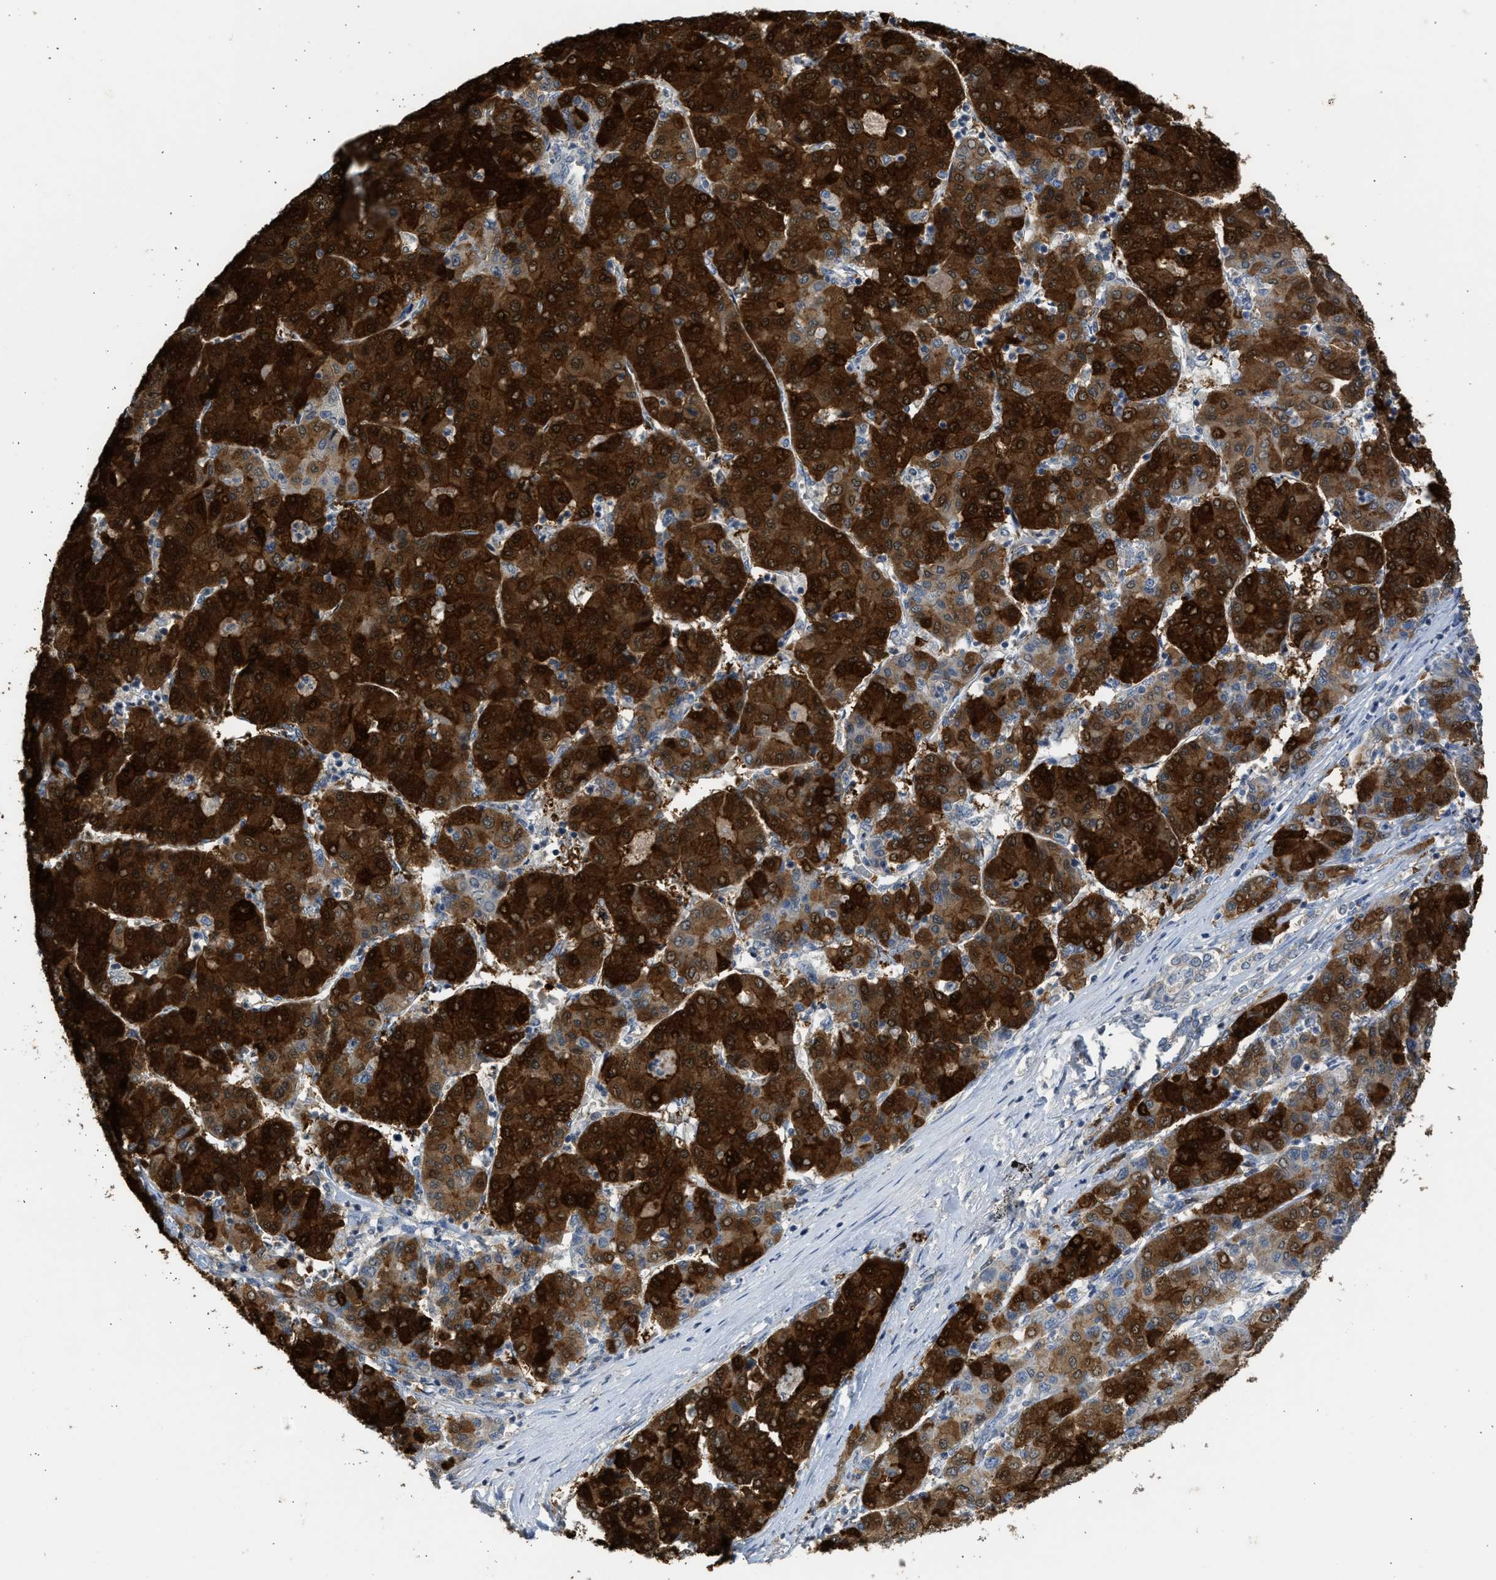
{"staining": {"intensity": "strong", "quantity": ">75%", "location": "cytoplasmic/membranous,nuclear"}, "tissue": "liver cancer", "cell_type": "Tumor cells", "image_type": "cancer", "snomed": [{"axis": "morphology", "description": "Carcinoma, Hepatocellular, NOS"}, {"axis": "topography", "description": "Liver"}], "caption": "Strong cytoplasmic/membranous and nuclear positivity for a protein is appreciated in about >75% of tumor cells of liver cancer (hepatocellular carcinoma) using IHC.", "gene": "SULT2A1", "patient": {"sex": "male", "age": 65}}